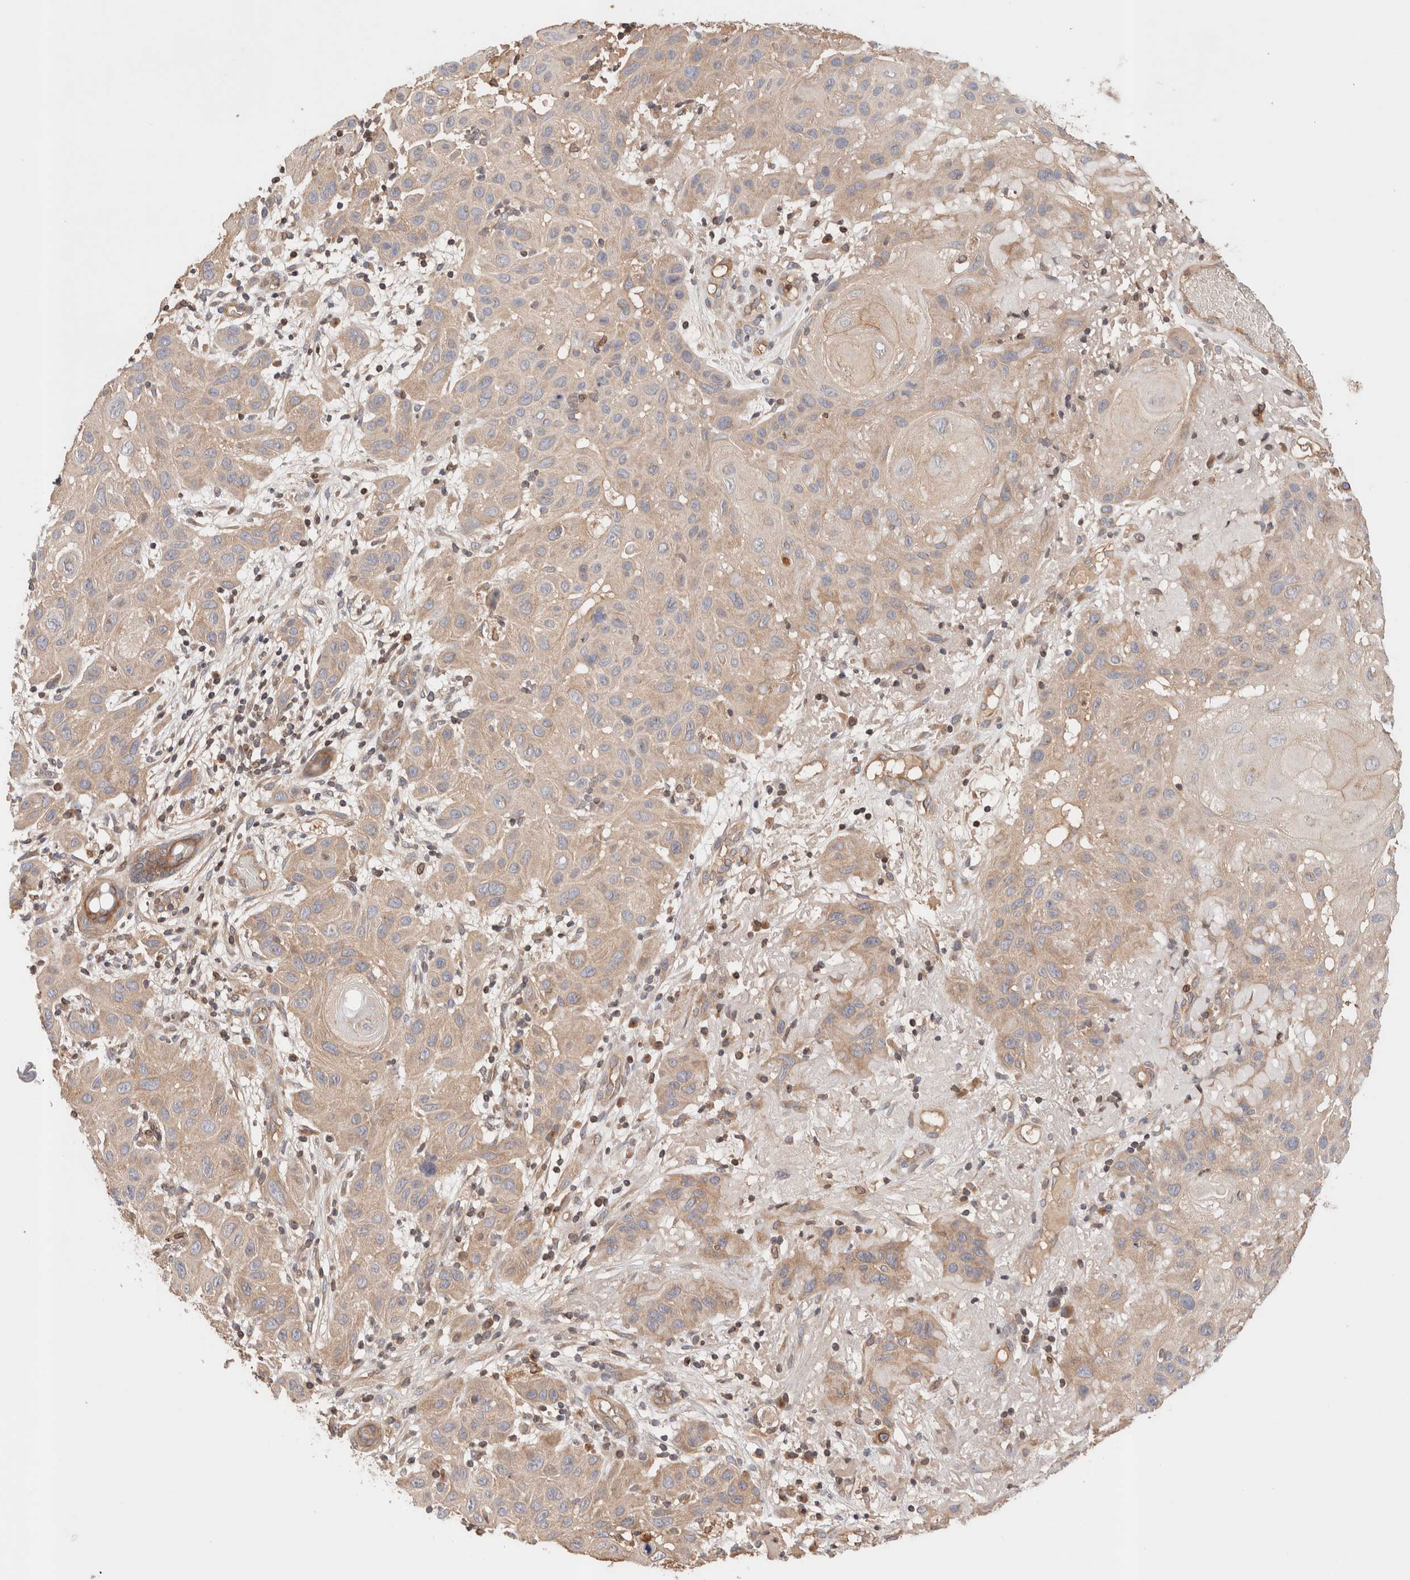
{"staining": {"intensity": "moderate", "quantity": "25%-75%", "location": "cytoplasmic/membranous"}, "tissue": "skin cancer", "cell_type": "Tumor cells", "image_type": "cancer", "snomed": [{"axis": "morphology", "description": "Normal tissue, NOS"}, {"axis": "morphology", "description": "Squamous cell carcinoma, NOS"}, {"axis": "topography", "description": "Skin"}], "caption": "Squamous cell carcinoma (skin) stained for a protein displays moderate cytoplasmic/membranous positivity in tumor cells. (Stains: DAB in brown, nuclei in blue, Microscopy: brightfield microscopy at high magnification).", "gene": "SIKE1", "patient": {"sex": "female", "age": 96}}